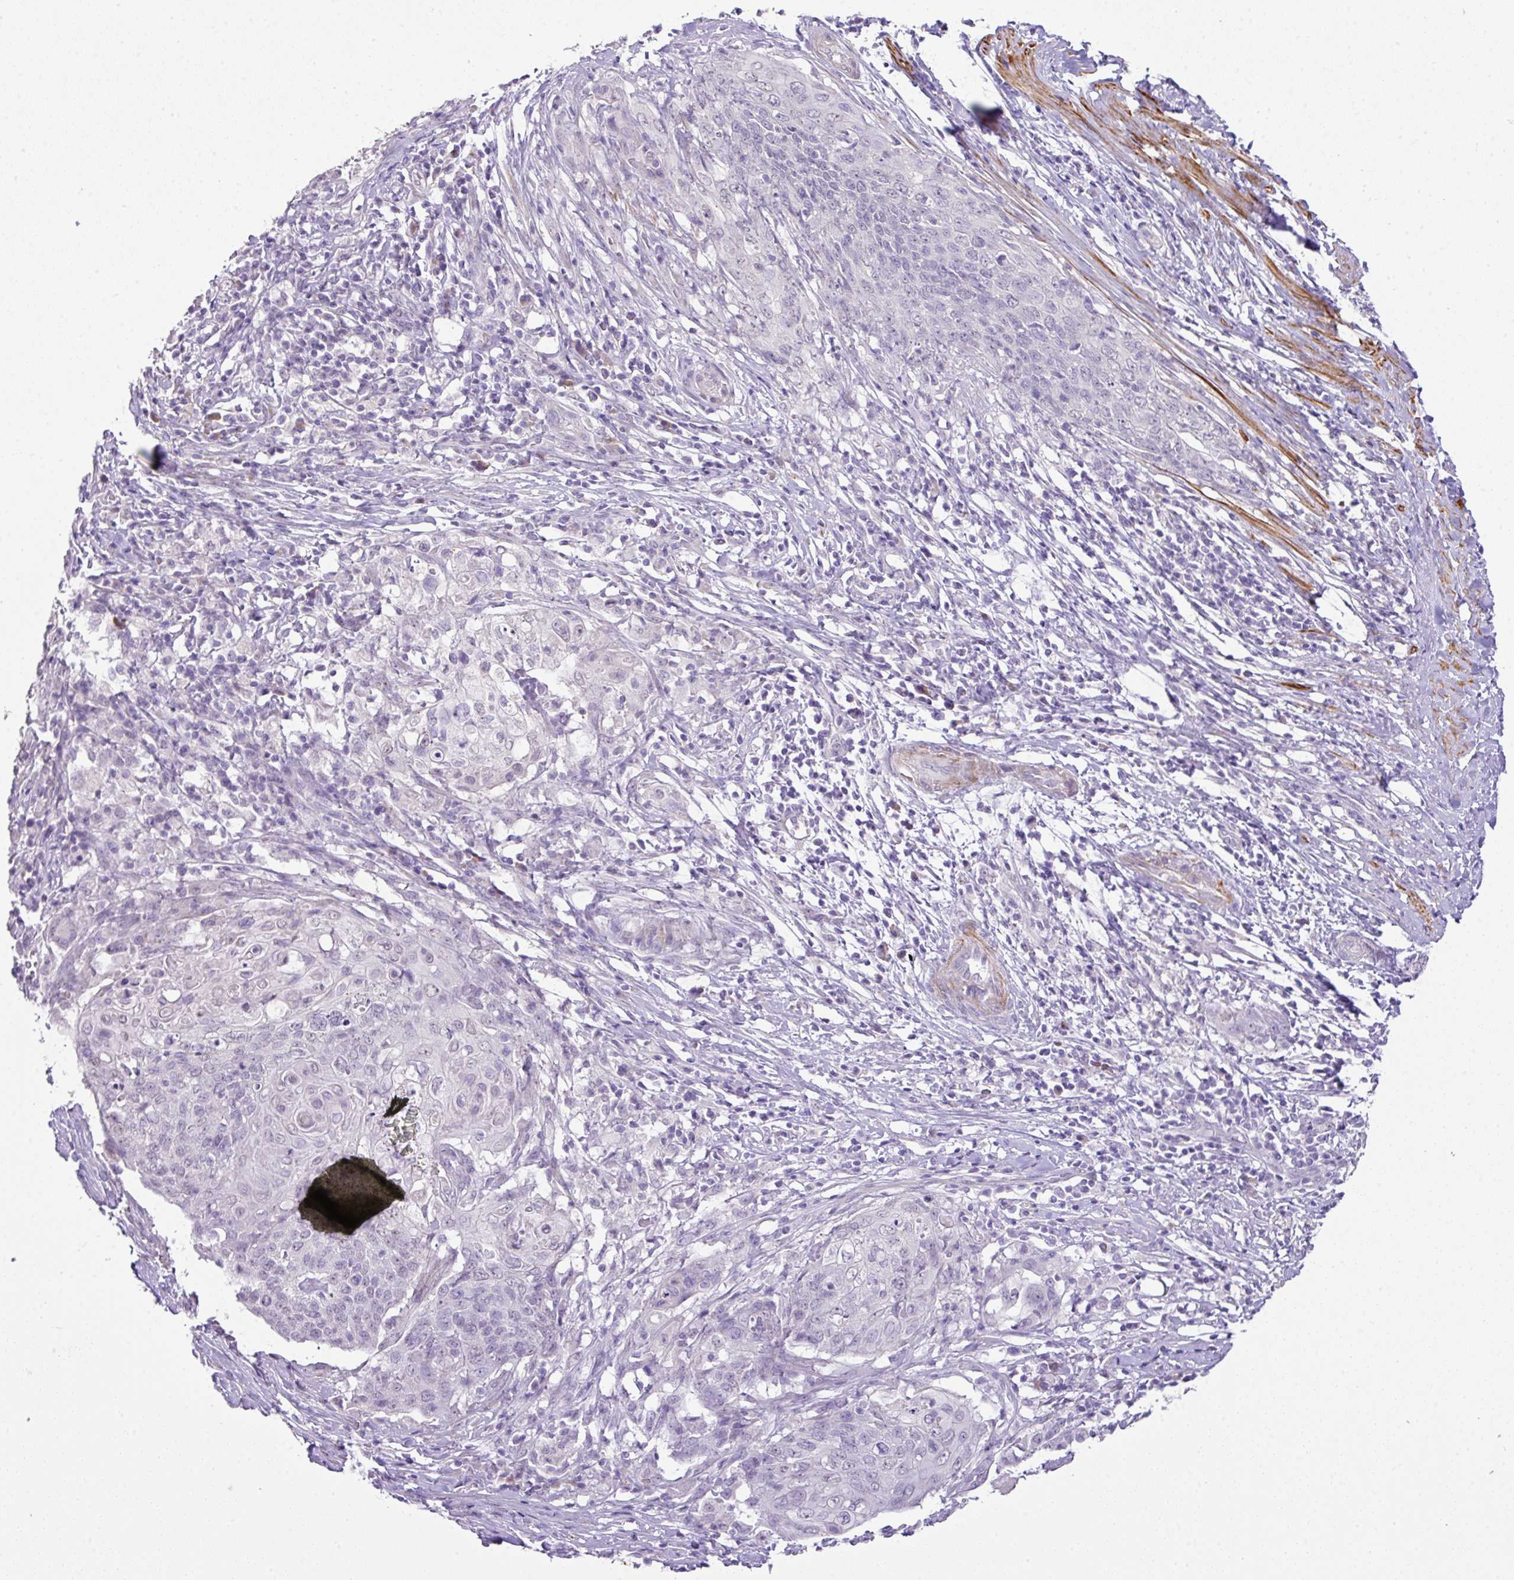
{"staining": {"intensity": "negative", "quantity": "none", "location": "none"}, "tissue": "cervical cancer", "cell_type": "Tumor cells", "image_type": "cancer", "snomed": [{"axis": "morphology", "description": "Squamous cell carcinoma, NOS"}, {"axis": "topography", "description": "Cervix"}], "caption": "The photomicrograph displays no staining of tumor cells in cervical squamous cell carcinoma.", "gene": "DIP2A", "patient": {"sex": "female", "age": 39}}